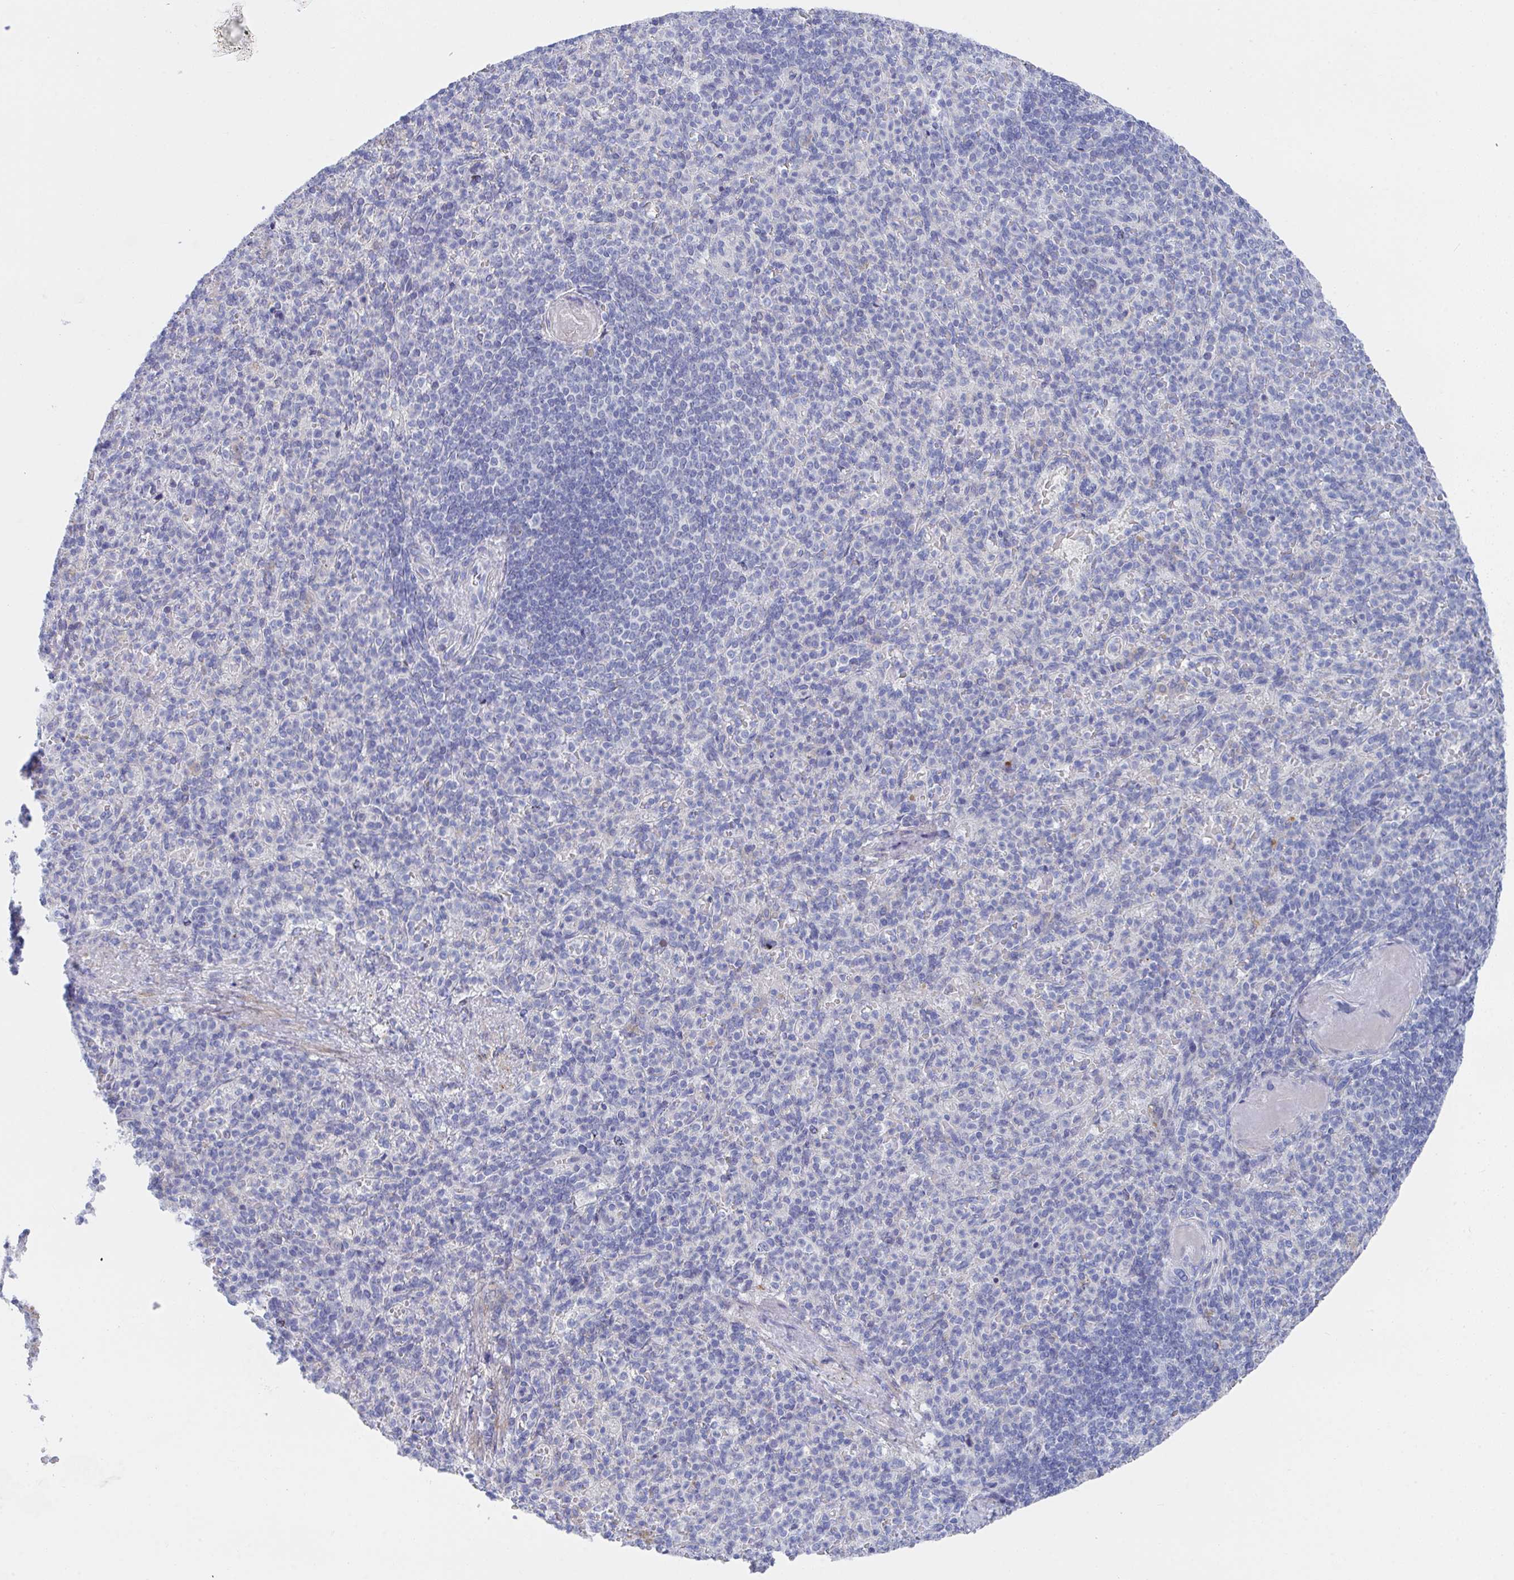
{"staining": {"intensity": "negative", "quantity": "none", "location": "none"}, "tissue": "spleen", "cell_type": "Cells in red pulp", "image_type": "normal", "snomed": [{"axis": "morphology", "description": "Normal tissue, NOS"}, {"axis": "topography", "description": "Spleen"}], "caption": "The immunohistochemistry (IHC) image has no significant expression in cells in red pulp of spleen. (Brightfield microscopy of DAB IHC at high magnification).", "gene": "TNFAIP6", "patient": {"sex": "female", "age": 74}}